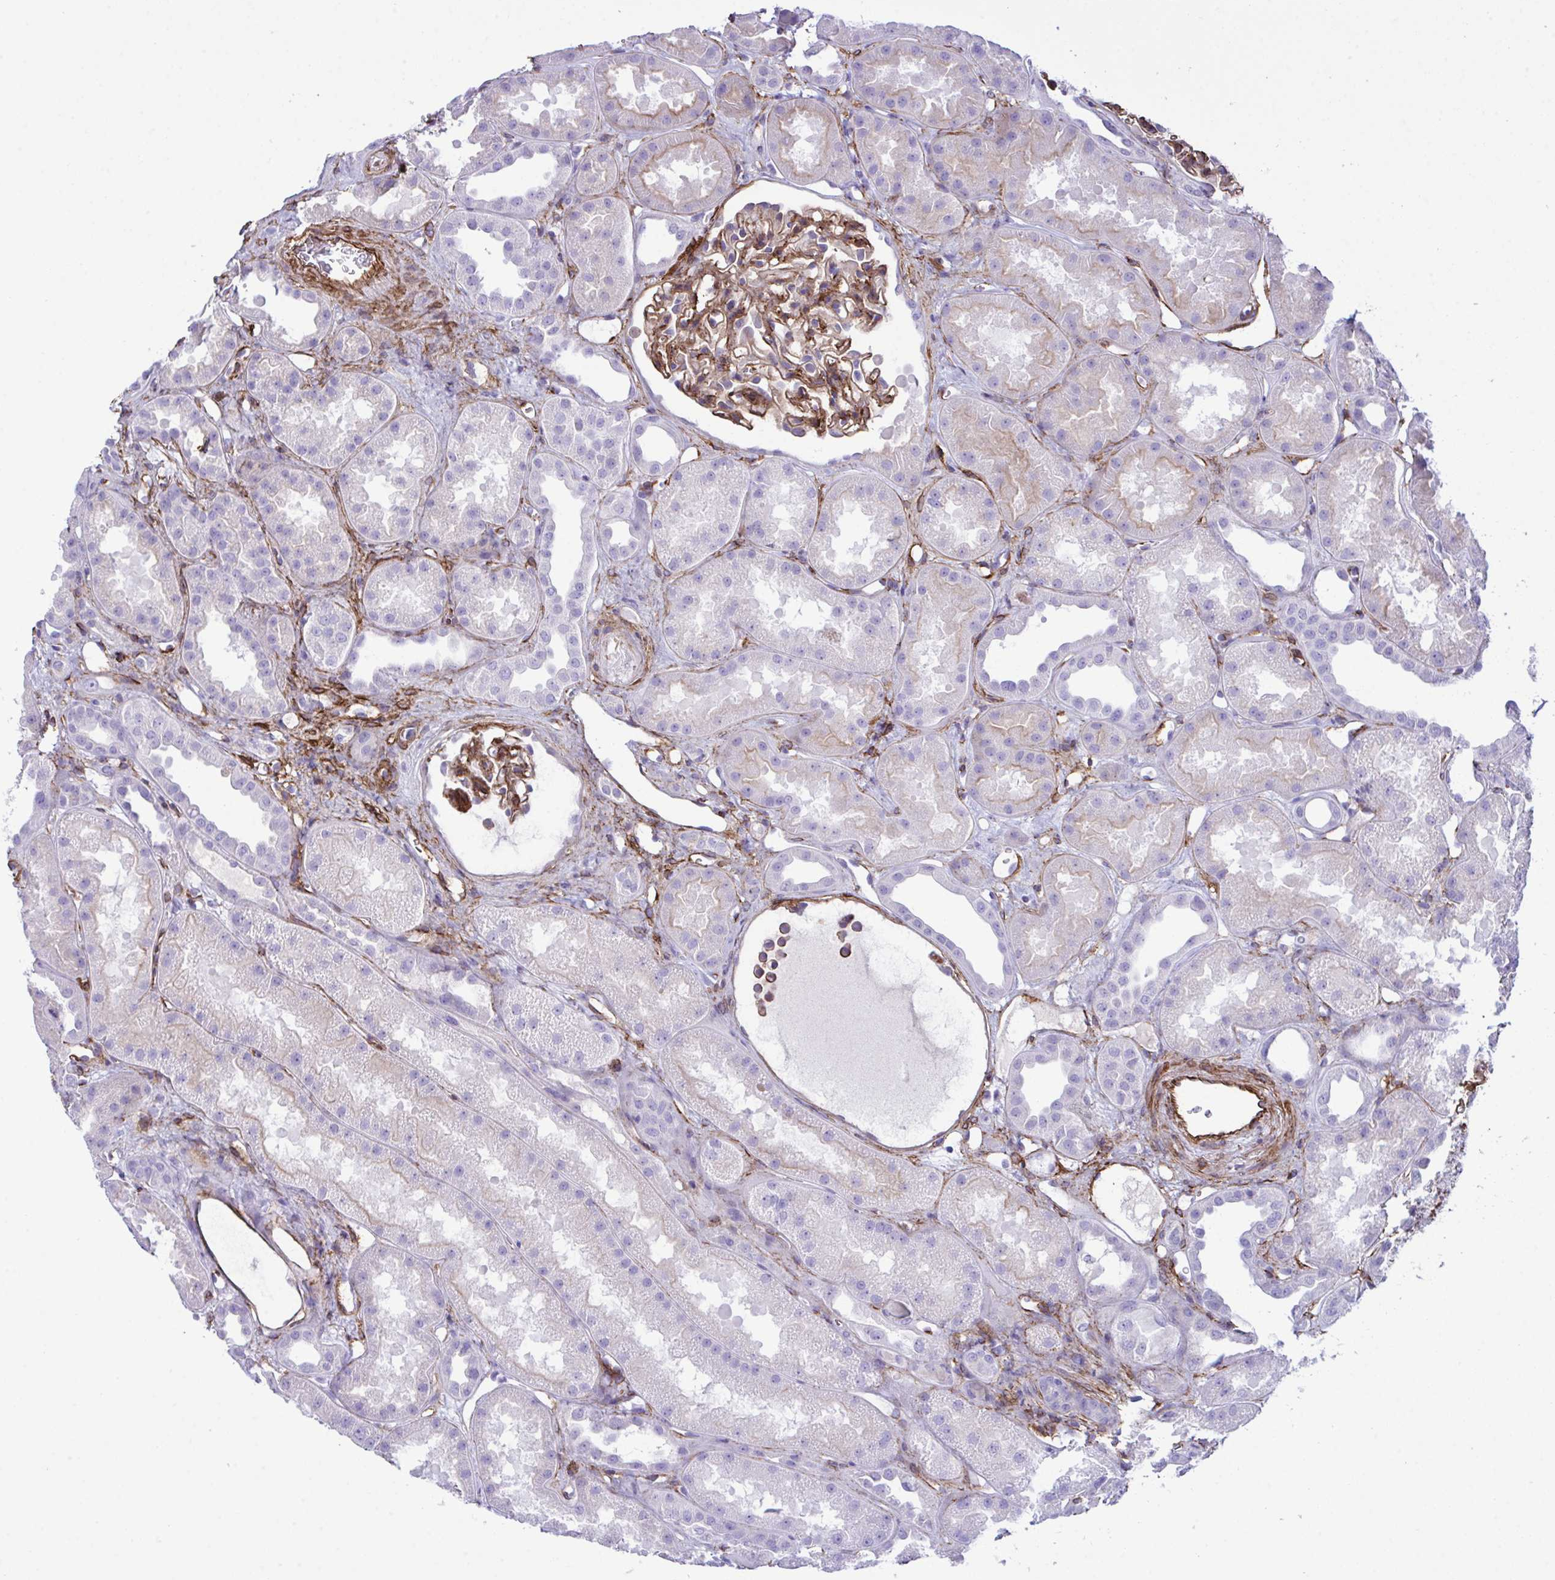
{"staining": {"intensity": "strong", "quantity": "25%-75%", "location": "cytoplasmic/membranous"}, "tissue": "kidney", "cell_type": "Cells in glomeruli", "image_type": "normal", "snomed": [{"axis": "morphology", "description": "Normal tissue, NOS"}, {"axis": "topography", "description": "Kidney"}], "caption": "DAB immunohistochemical staining of normal kidney shows strong cytoplasmic/membranous protein expression in approximately 25%-75% of cells in glomeruli.", "gene": "SYNPO2L", "patient": {"sex": "male", "age": 61}}